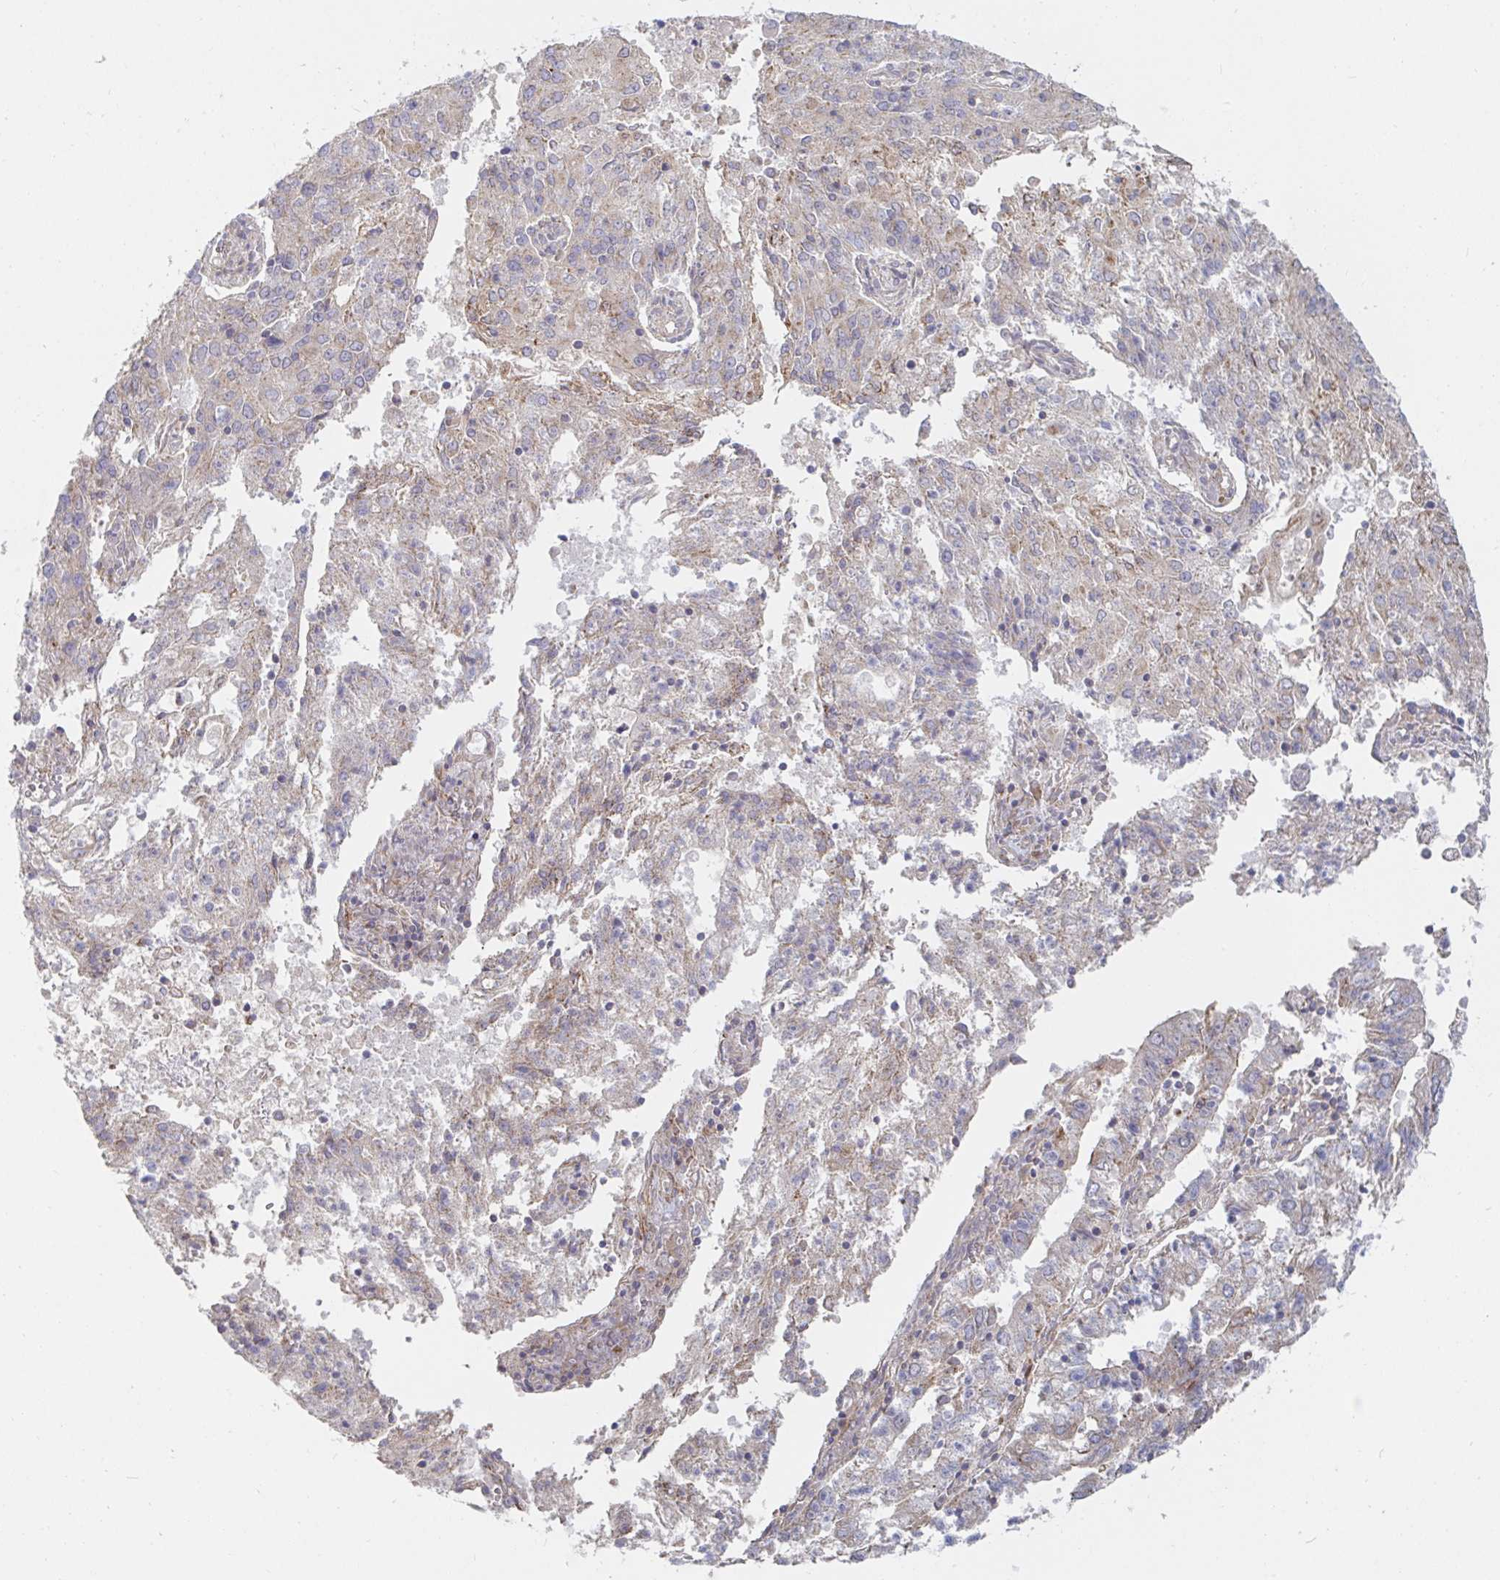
{"staining": {"intensity": "weak", "quantity": "<25%", "location": "cytoplasmic/membranous"}, "tissue": "endometrial cancer", "cell_type": "Tumor cells", "image_type": "cancer", "snomed": [{"axis": "morphology", "description": "Adenocarcinoma, NOS"}, {"axis": "topography", "description": "Endometrium"}], "caption": "Endometrial cancer was stained to show a protein in brown. There is no significant positivity in tumor cells.", "gene": "SSH2", "patient": {"sex": "female", "age": 82}}